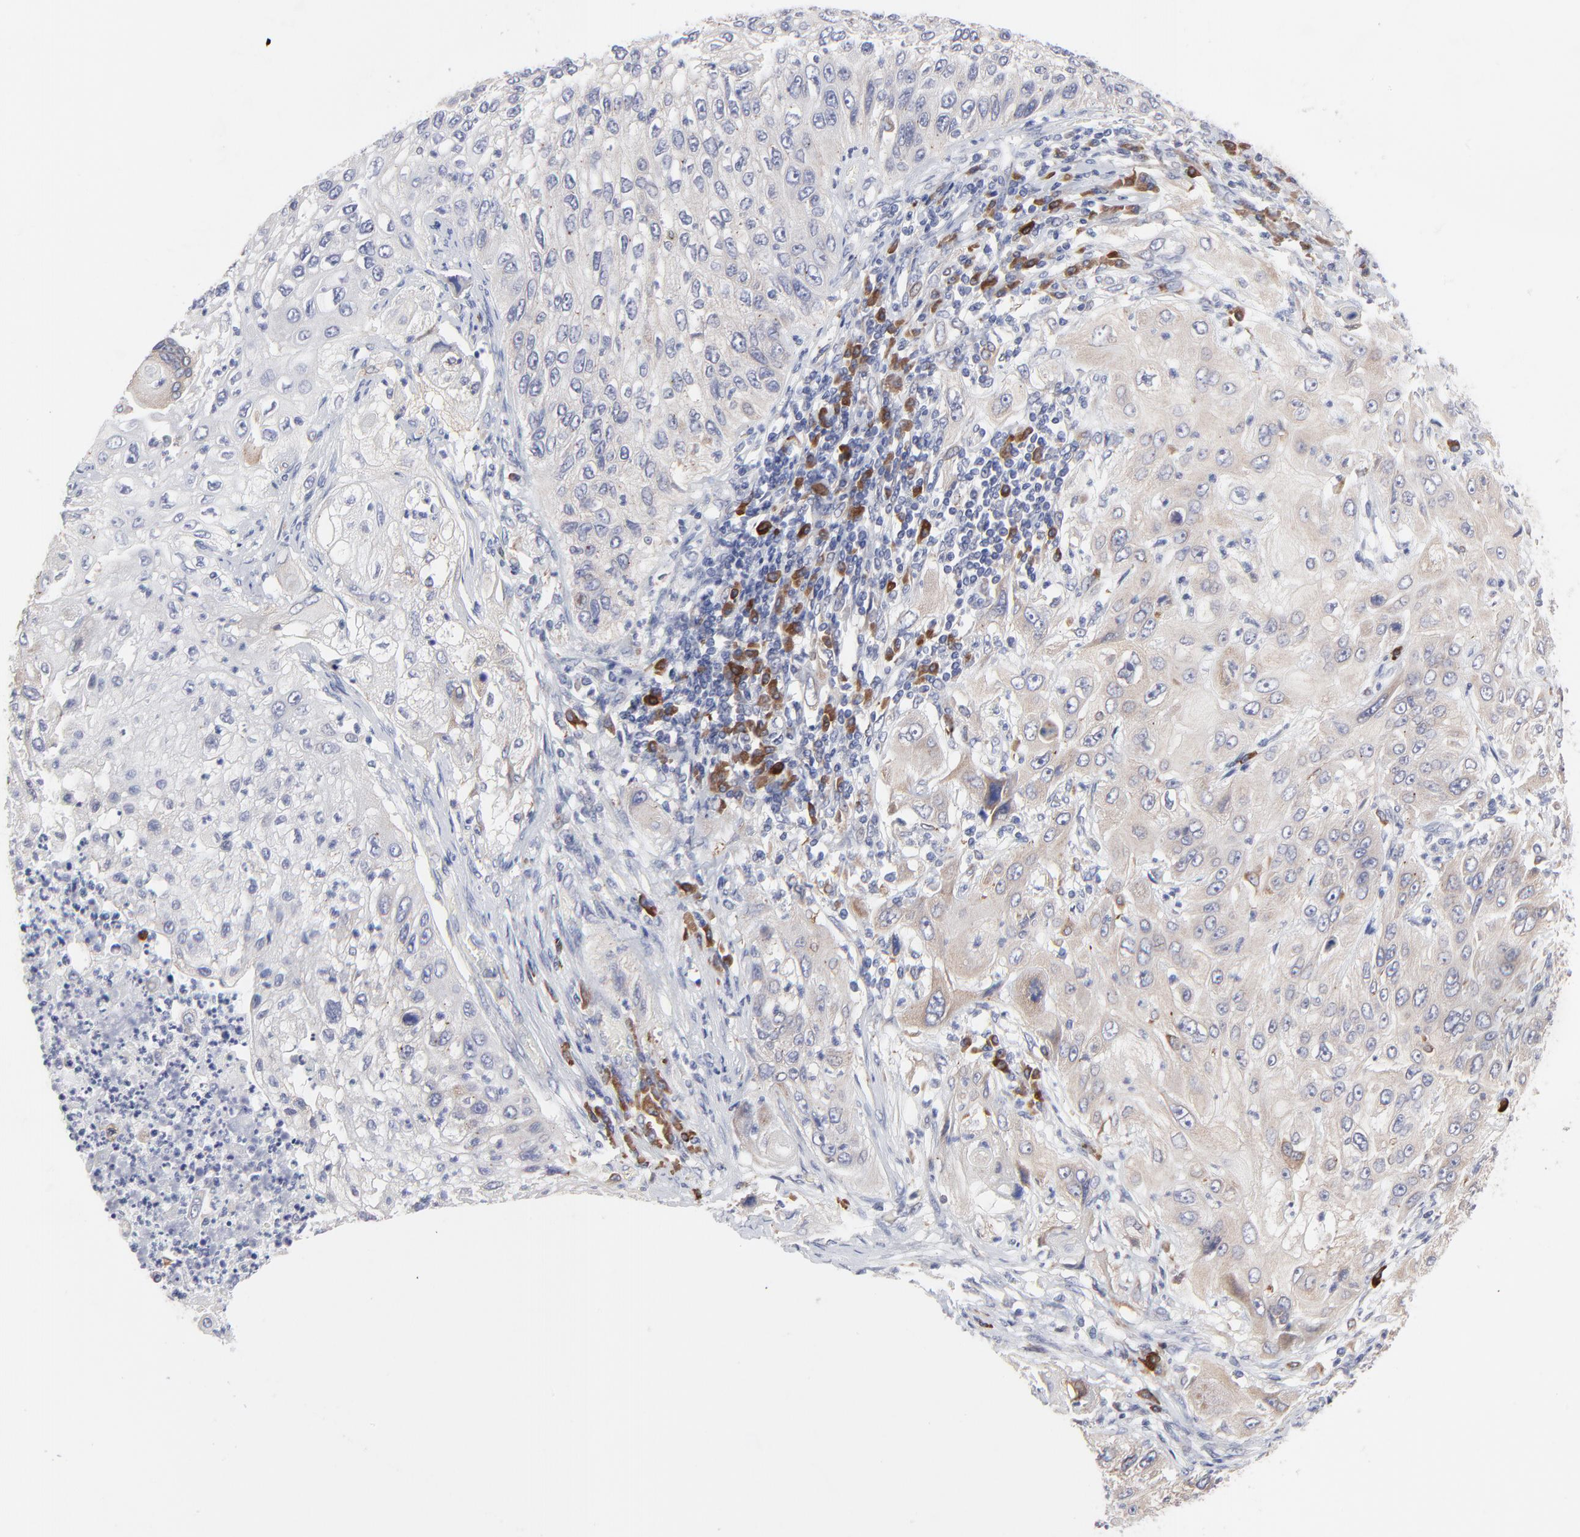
{"staining": {"intensity": "weak", "quantity": ">75%", "location": "cytoplasmic/membranous"}, "tissue": "lung cancer", "cell_type": "Tumor cells", "image_type": "cancer", "snomed": [{"axis": "morphology", "description": "Inflammation, NOS"}, {"axis": "morphology", "description": "Squamous cell carcinoma, NOS"}, {"axis": "topography", "description": "Lymph node"}, {"axis": "topography", "description": "Soft tissue"}, {"axis": "topography", "description": "Lung"}], "caption": "Human lung cancer (squamous cell carcinoma) stained with a brown dye shows weak cytoplasmic/membranous positive positivity in about >75% of tumor cells.", "gene": "TRIM22", "patient": {"sex": "male", "age": 66}}